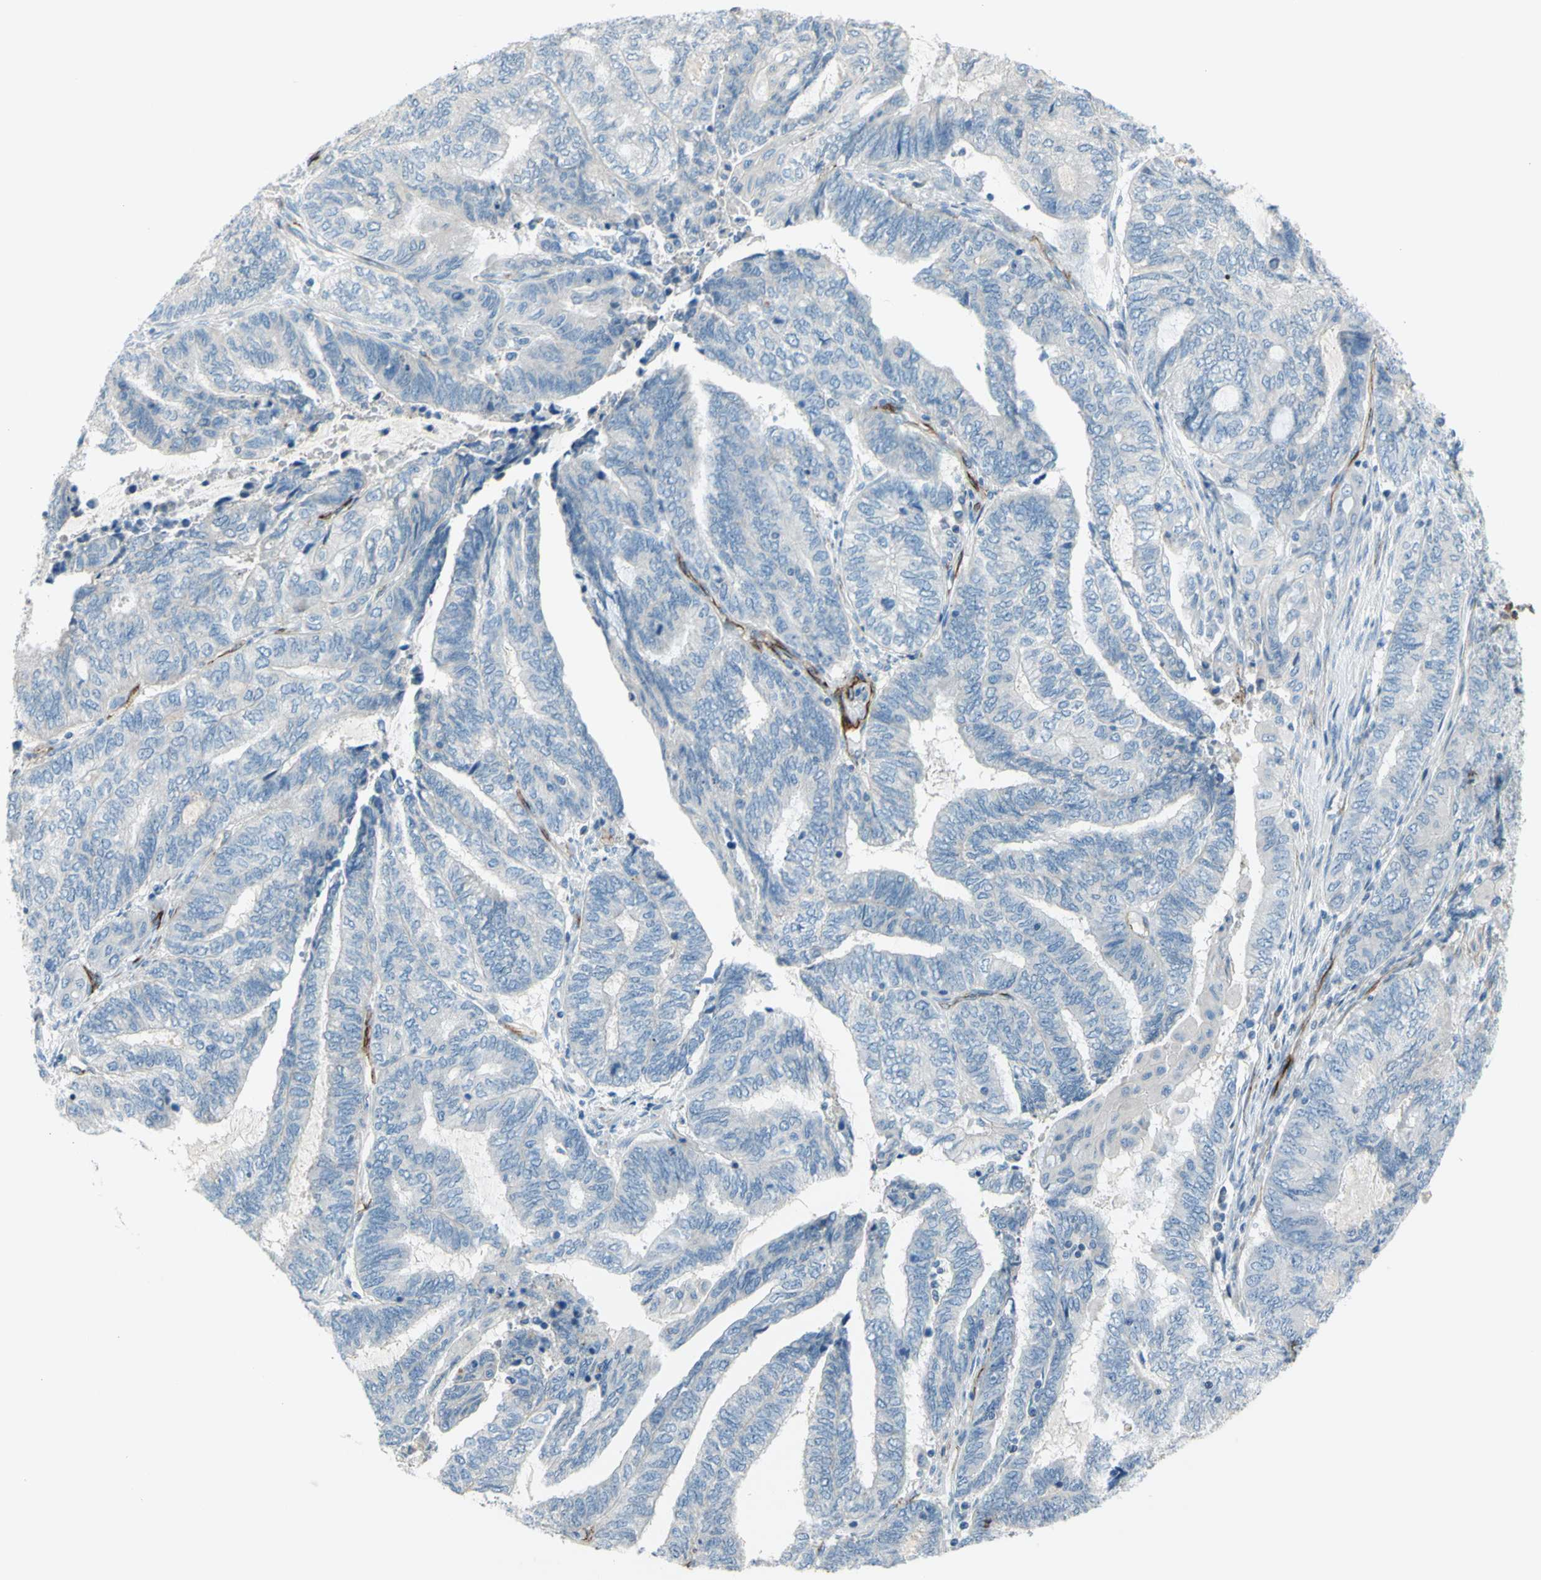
{"staining": {"intensity": "negative", "quantity": "none", "location": "none"}, "tissue": "endometrial cancer", "cell_type": "Tumor cells", "image_type": "cancer", "snomed": [{"axis": "morphology", "description": "Adenocarcinoma, NOS"}, {"axis": "topography", "description": "Uterus"}, {"axis": "topography", "description": "Endometrium"}], "caption": "This is an immunohistochemistry (IHC) micrograph of human endometrial cancer. There is no expression in tumor cells.", "gene": "PRRG2", "patient": {"sex": "female", "age": 70}}